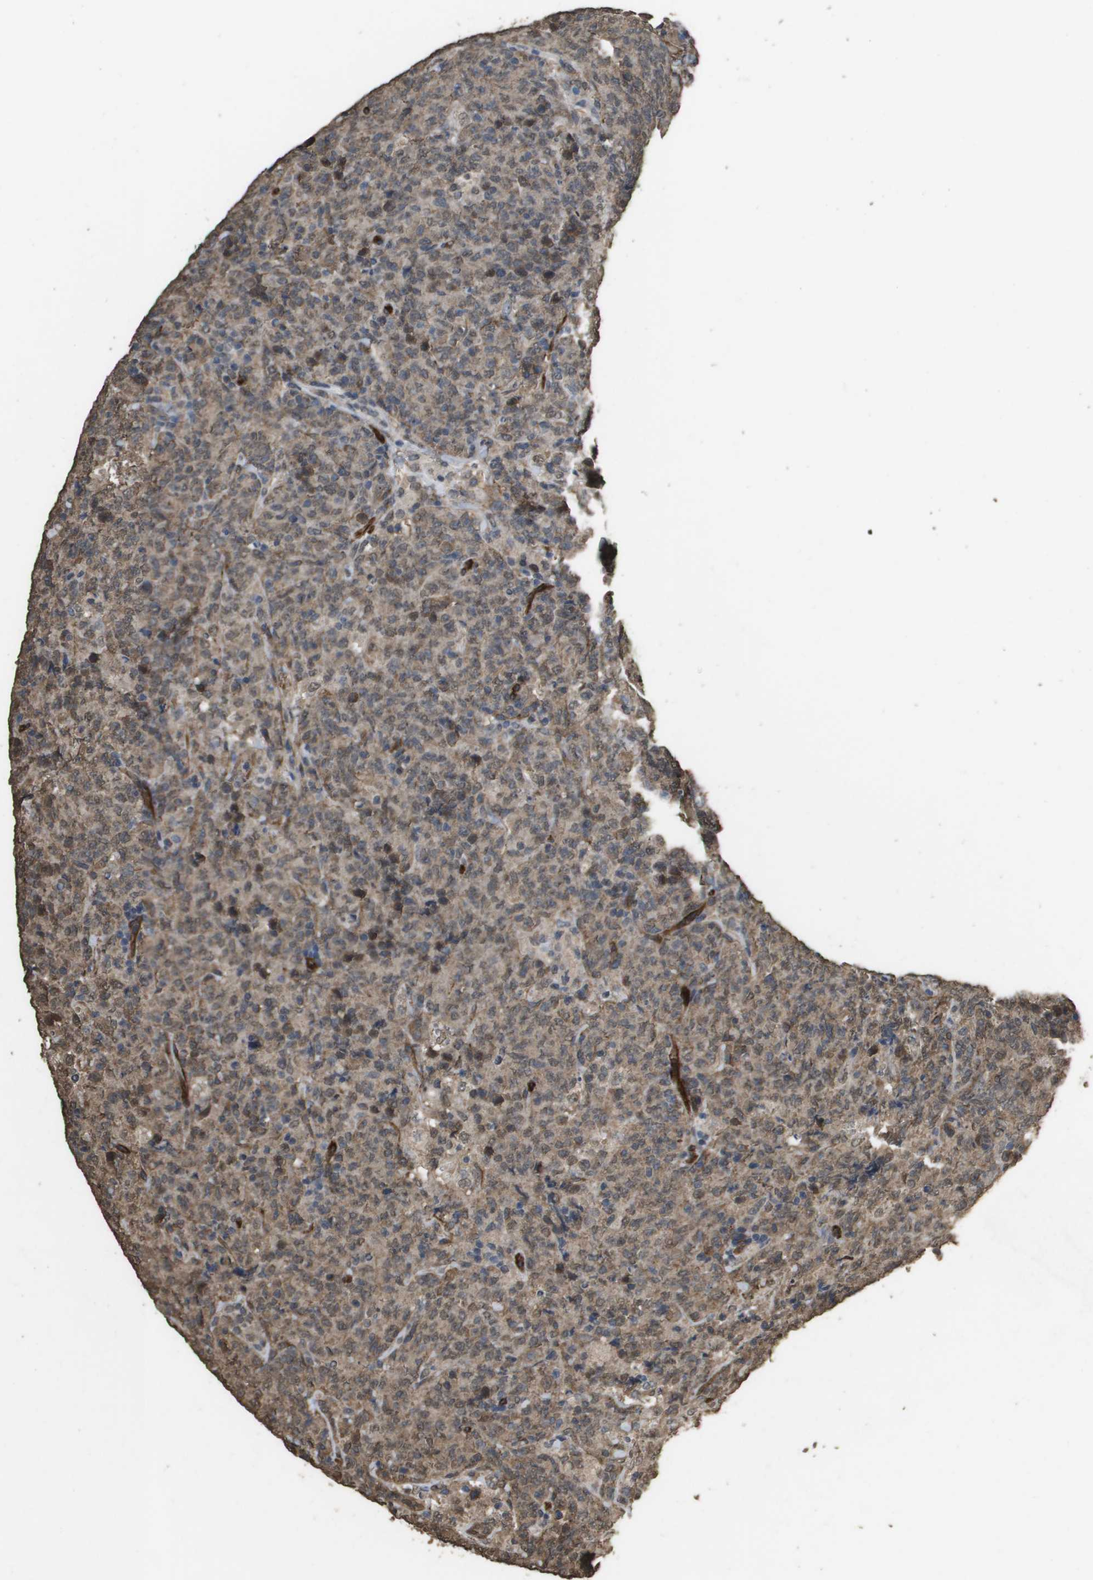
{"staining": {"intensity": "weak", "quantity": ">75%", "location": "cytoplasmic/membranous"}, "tissue": "lymphoma", "cell_type": "Tumor cells", "image_type": "cancer", "snomed": [{"axis": "morphology", "description": "Malignant lymphoma, non-Hodgkin's type, High grade"}, {"axis": "topography", "description": "Tonsil"}], "caption": "Human malignant lymphoma, non-Hodgkin's type (high-grade) stained with a brown dye exhibits weak cytoplasmic/membranous positive expression in about >75% of tumor cells.", "gene": "AAMP", "patient": {"sex": "female", "age": 36}}